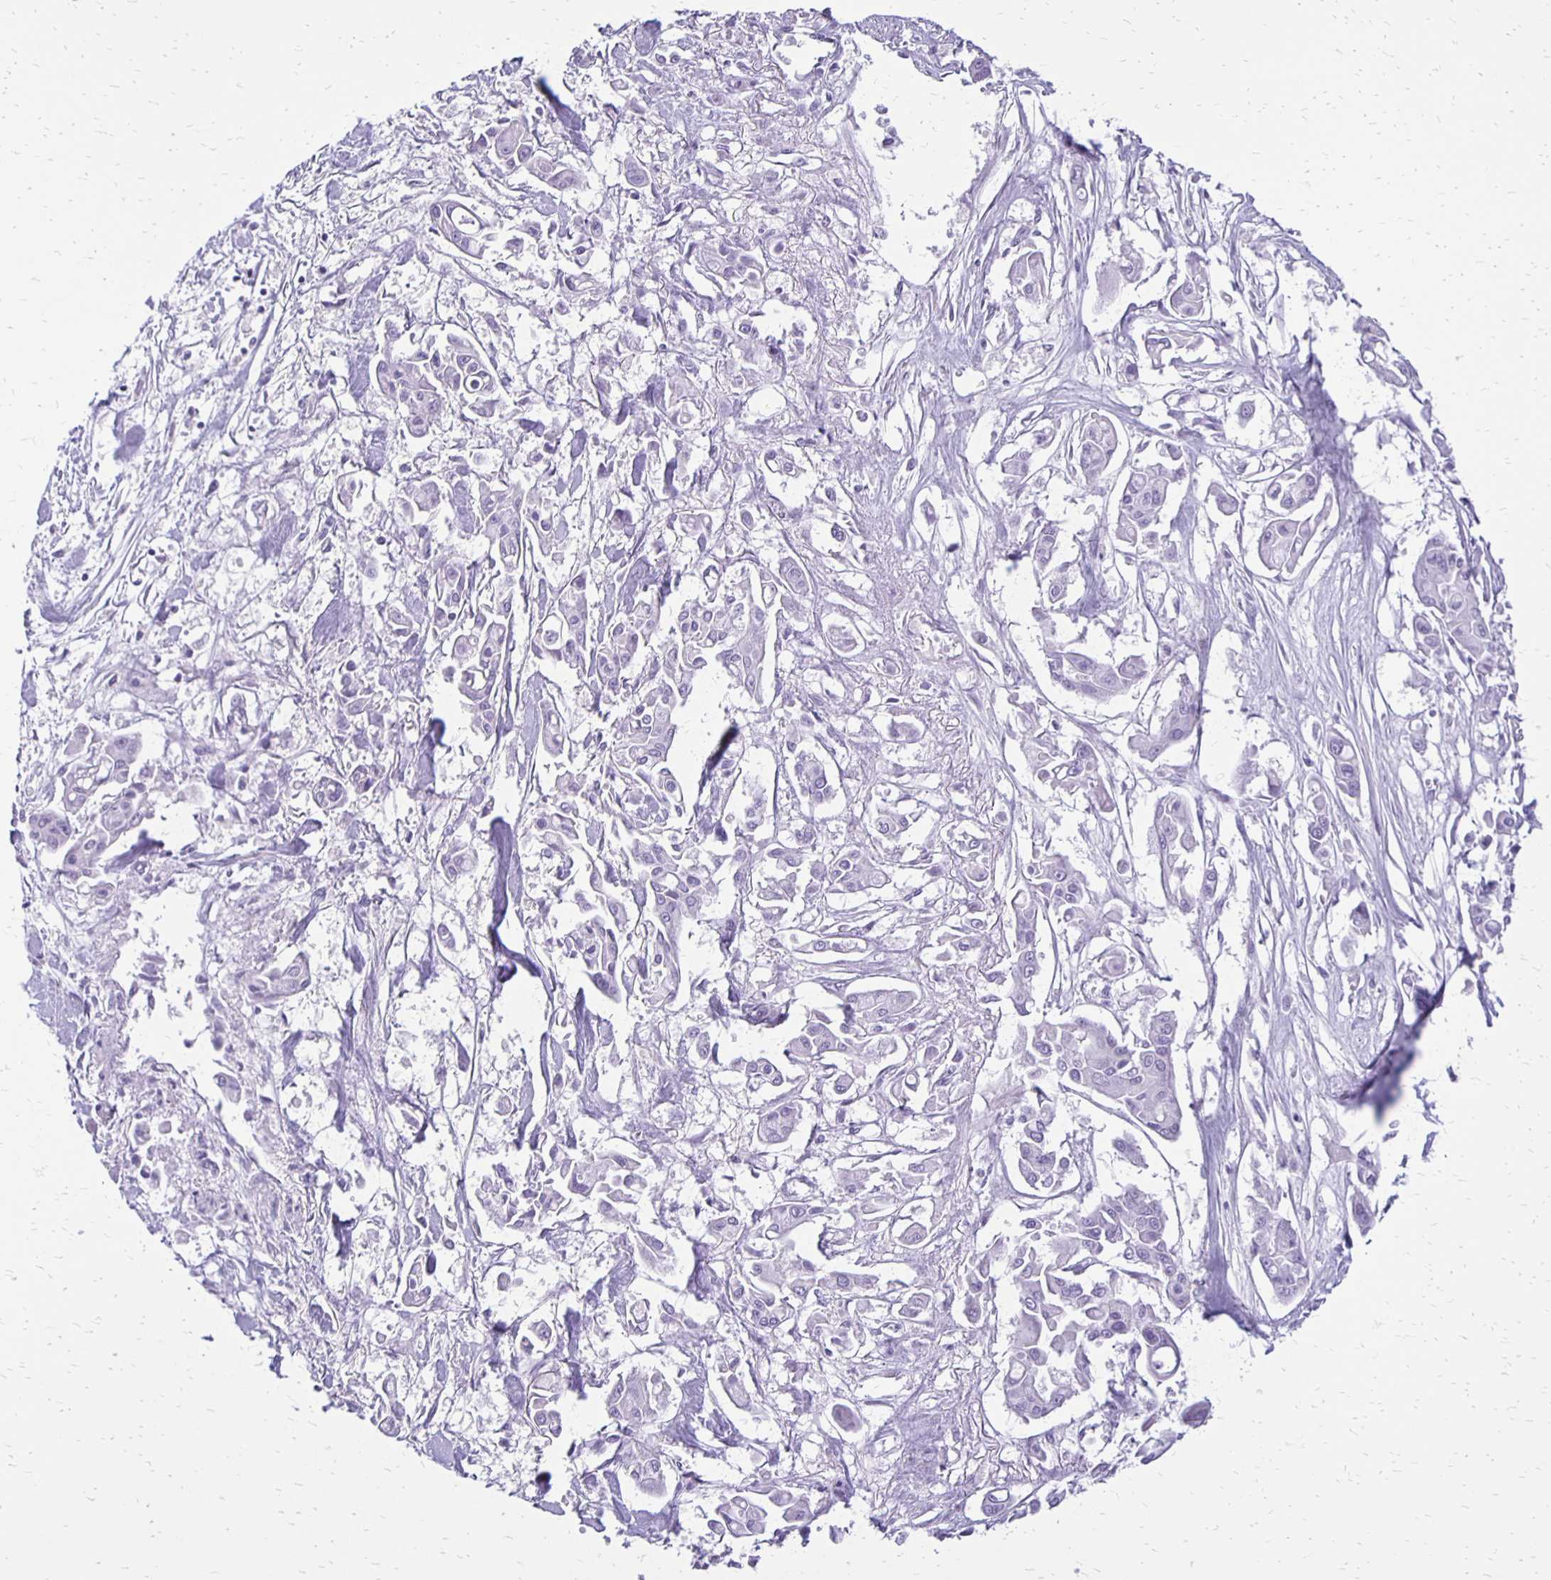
{"staining": {"intensity": "negative", "quantity": "none", "location": "none"}, "tissue": "pancreatic cancer", "cell_type": "Tumor cells", "image_type": "cancer", "snomed": [{"axis": "morphology", "description": "Adenocarcinoma, NOS"}, {"axis": "topography", "description": "Pancreas"}], "caption": "The image reveals no significant staining in tumor cells of pancreatic cancer.", "gene": "ANKRD45", "patient": {"sex": "male", "age": 61}}